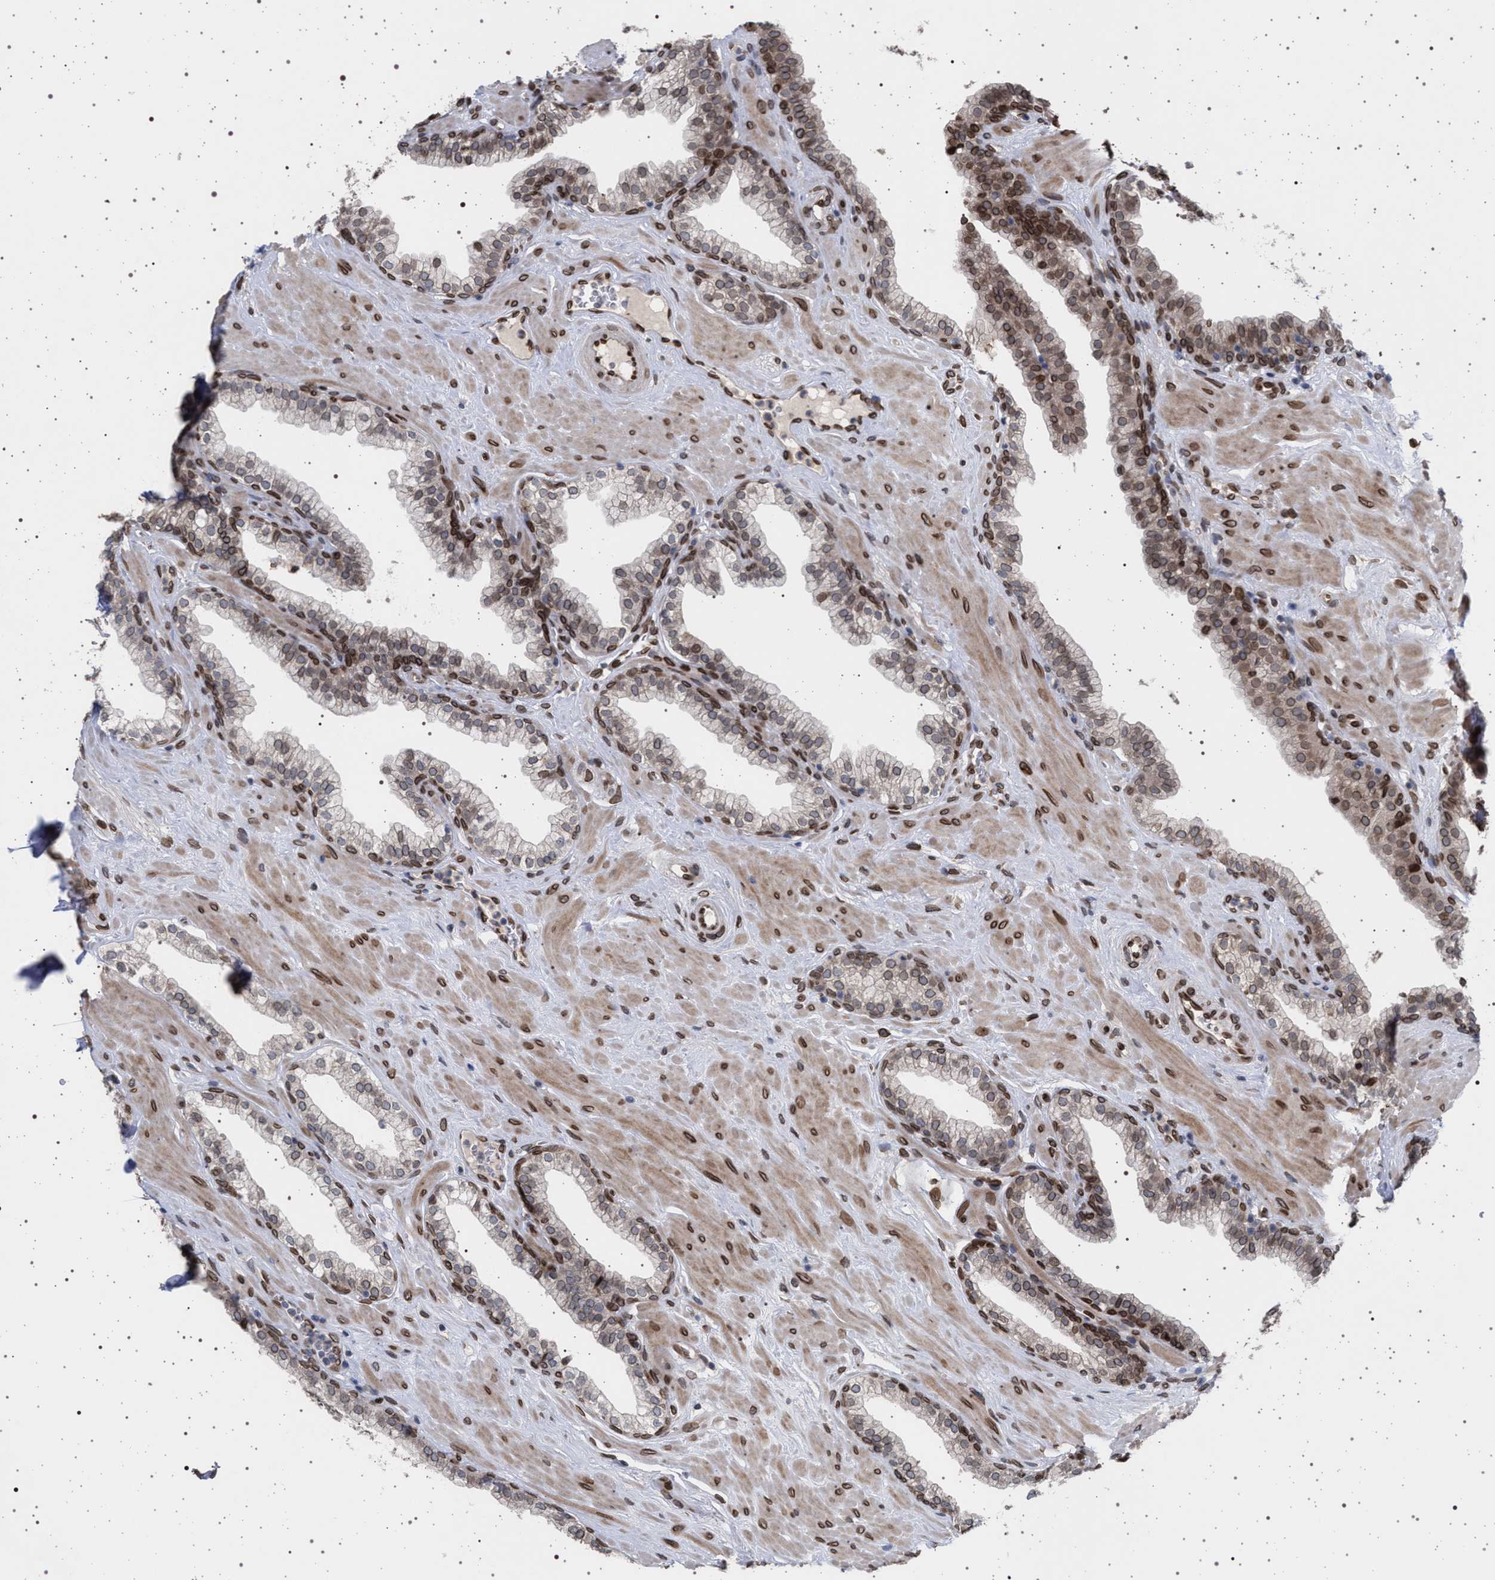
{"staining": {"intensity": "moderate", "quantity": ">75%", "location": "cytoplasmic/membranous,nuclear"}, "tissue": "prostate", "cell_type": "Glandular cells", "image_type": "normal", "snomed": [{"axis": "morphology", "description": "Normal tissue, NOS"}, {"axis": "morphology", "description": "Urothelial carcinoma, Low grade"}, {"axis": "topography", "description": "Urinary bladder"}, {"axis": "topography", "description": "Prostate"}], "caption": "This micrograph demonstrates immunohistochemistry staining of normal human prostate, with medium moderate cytoplasmic/membranous,nuclear expression in approximately >75% of glandular cells.", "gene": "ING2", "patient": {"sex": "male", "age": 60}}